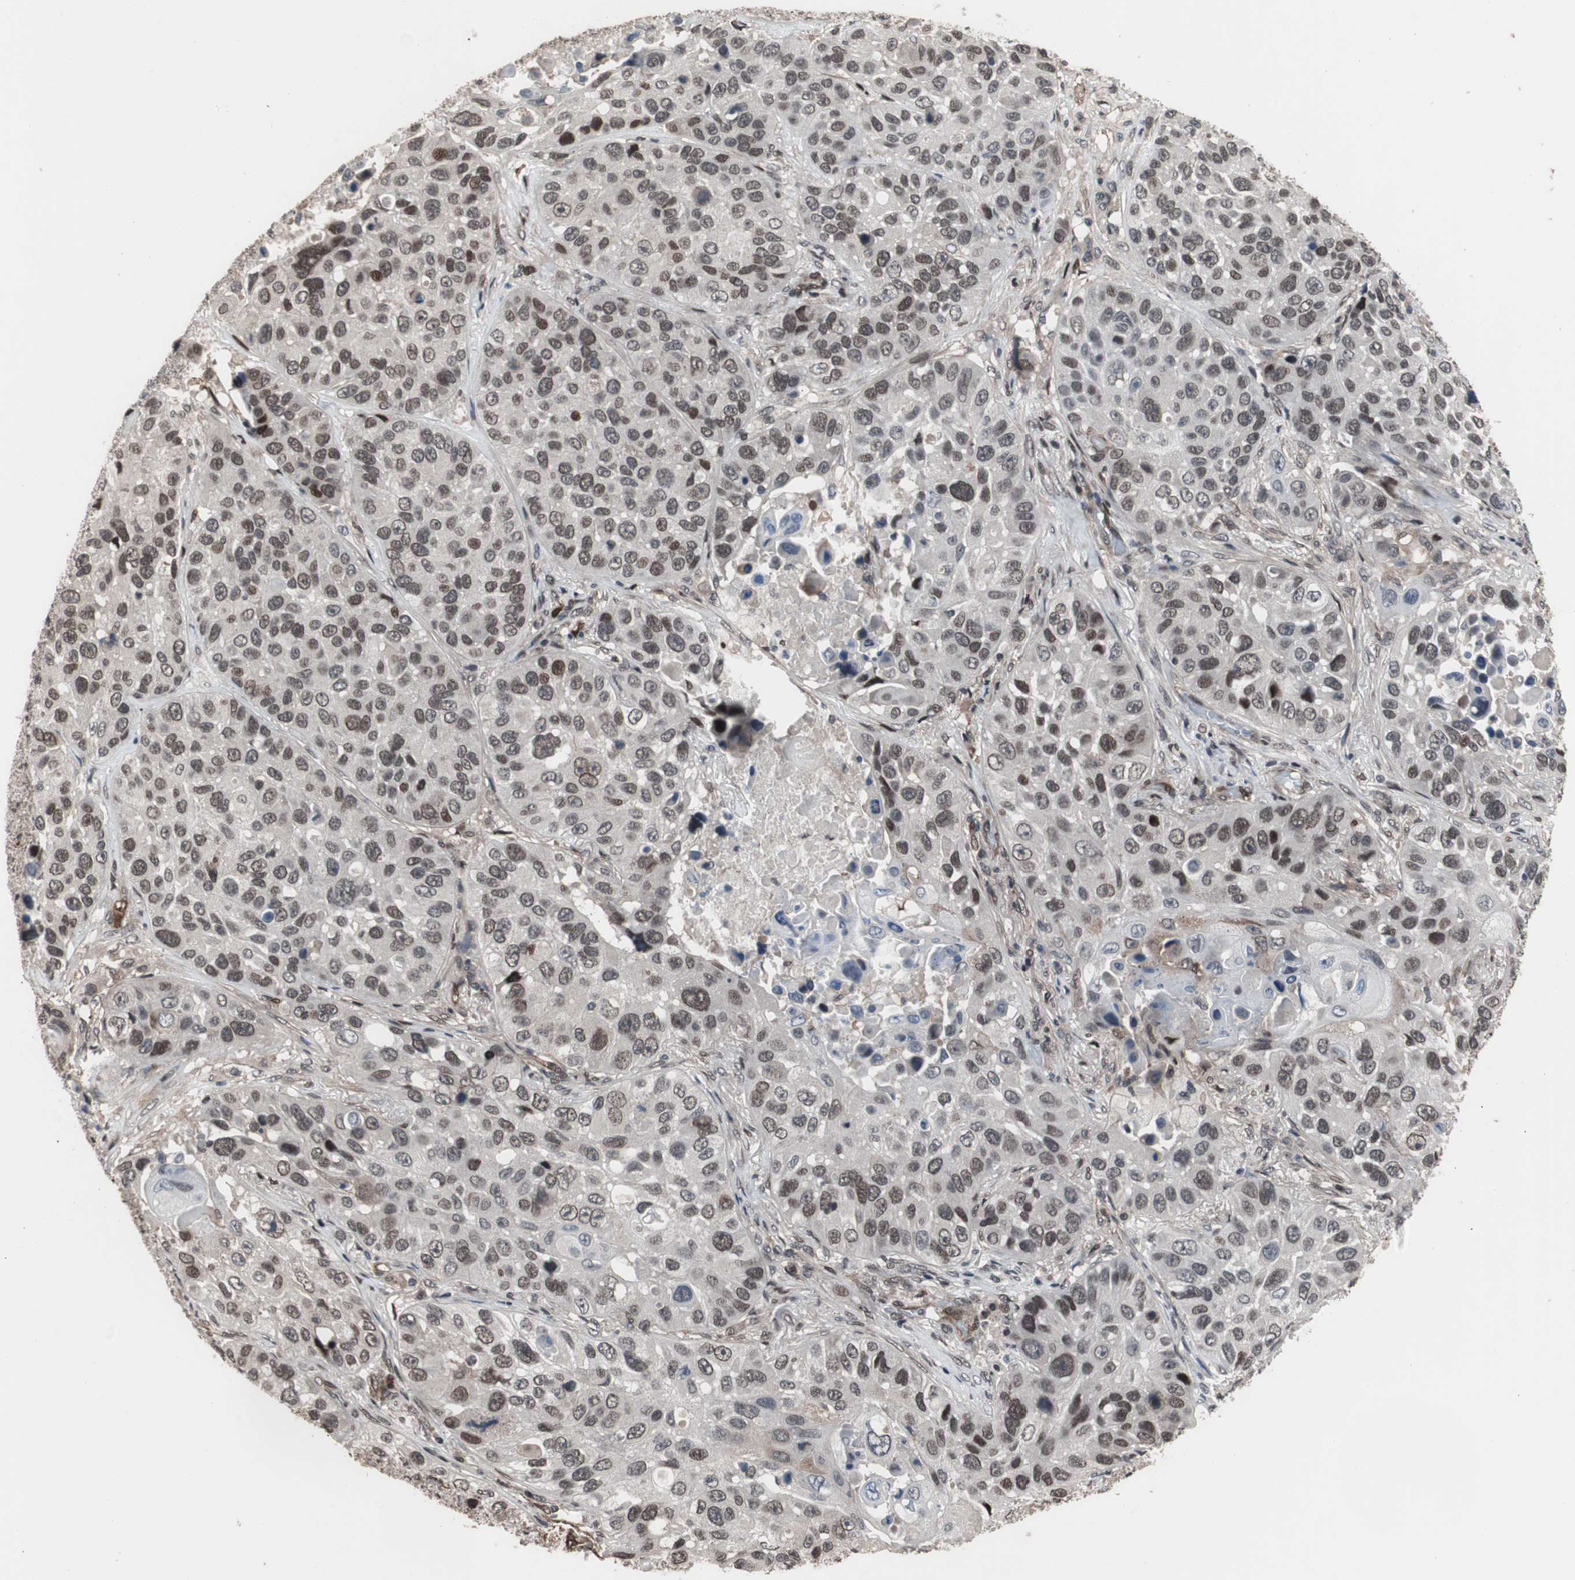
{"staining": {"intensity": "moderate", "quantity": "25%-75%", "location": "nuclear"}, "tissue": "lung cancer", "cell_type": "Tumor cells", "image_type": "cancer", "snomed": [{"axis": "morphology", "description": "Squamous cell carcinoma, NOS"}, {"axis": "topography", "description": "Lung"}], "caption": "Lung squamous cell carcinoma stained with immunohistochemistry (IHC) displays moderate nuclear staining in approximately 25%-75% of tumor cells.", "gene": "POGZ", "patient": {"sex": "male", "age": 57}}